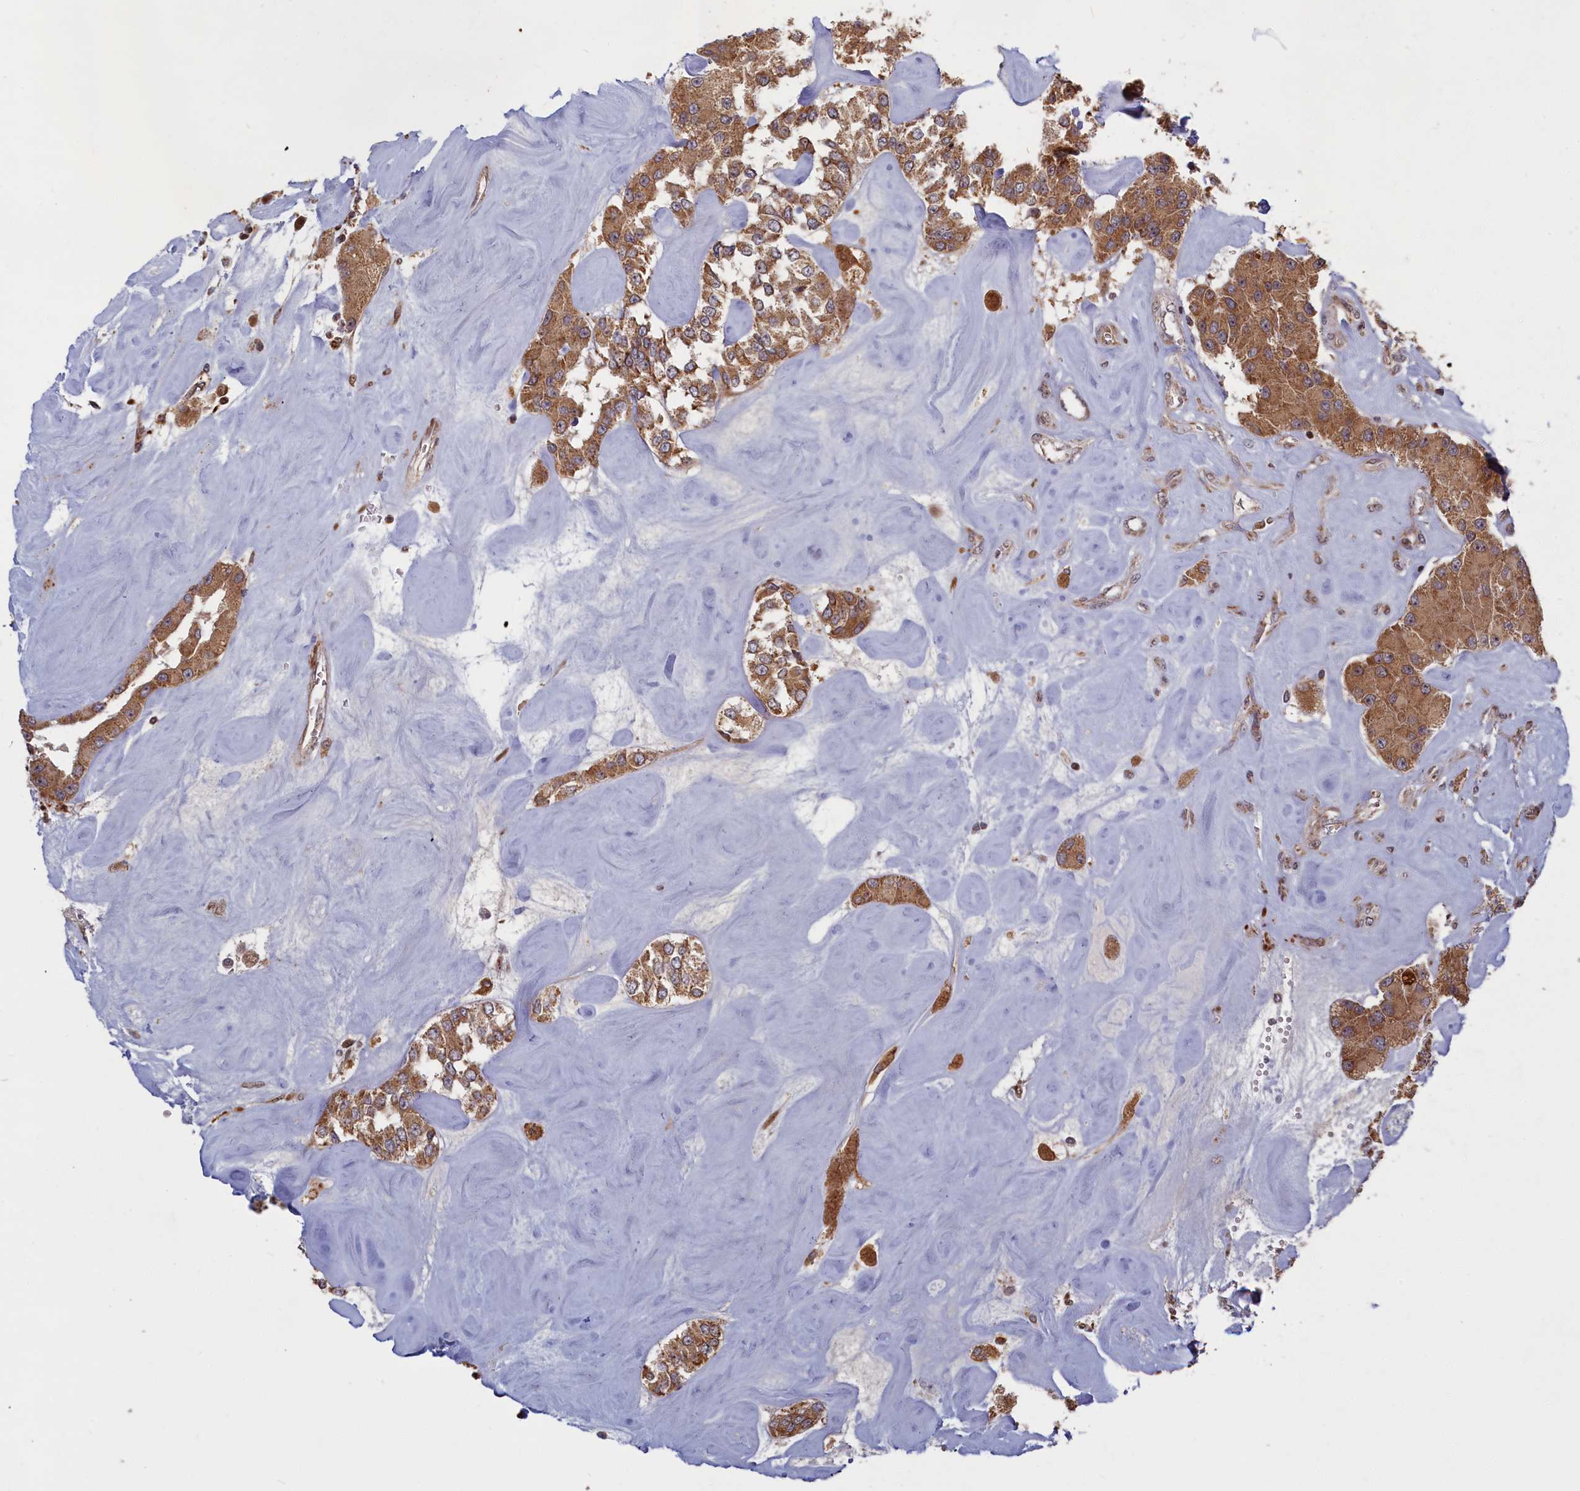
{"staining": {"intensity": "moderate", "quantity": ">75%", "location": "cytoplasmic/membranous"}, "tissue": "carcinoid", "cell_type": "Tumor cells", "image_type": "cancer", "snomed": [{"axis": "morphology", "description": "Carcinoid, malignant, NOS"}, {"axis": "topography", "description": "Pancreas"}], "caption": "Human malignant carcinoid stained with a brown dye demonstrates moderate cytoplasmic/membranous positive staining in about >75% of tumor cells.", "gene": "PLA2G10", "patient": {"sex": "male", "age": 41}}